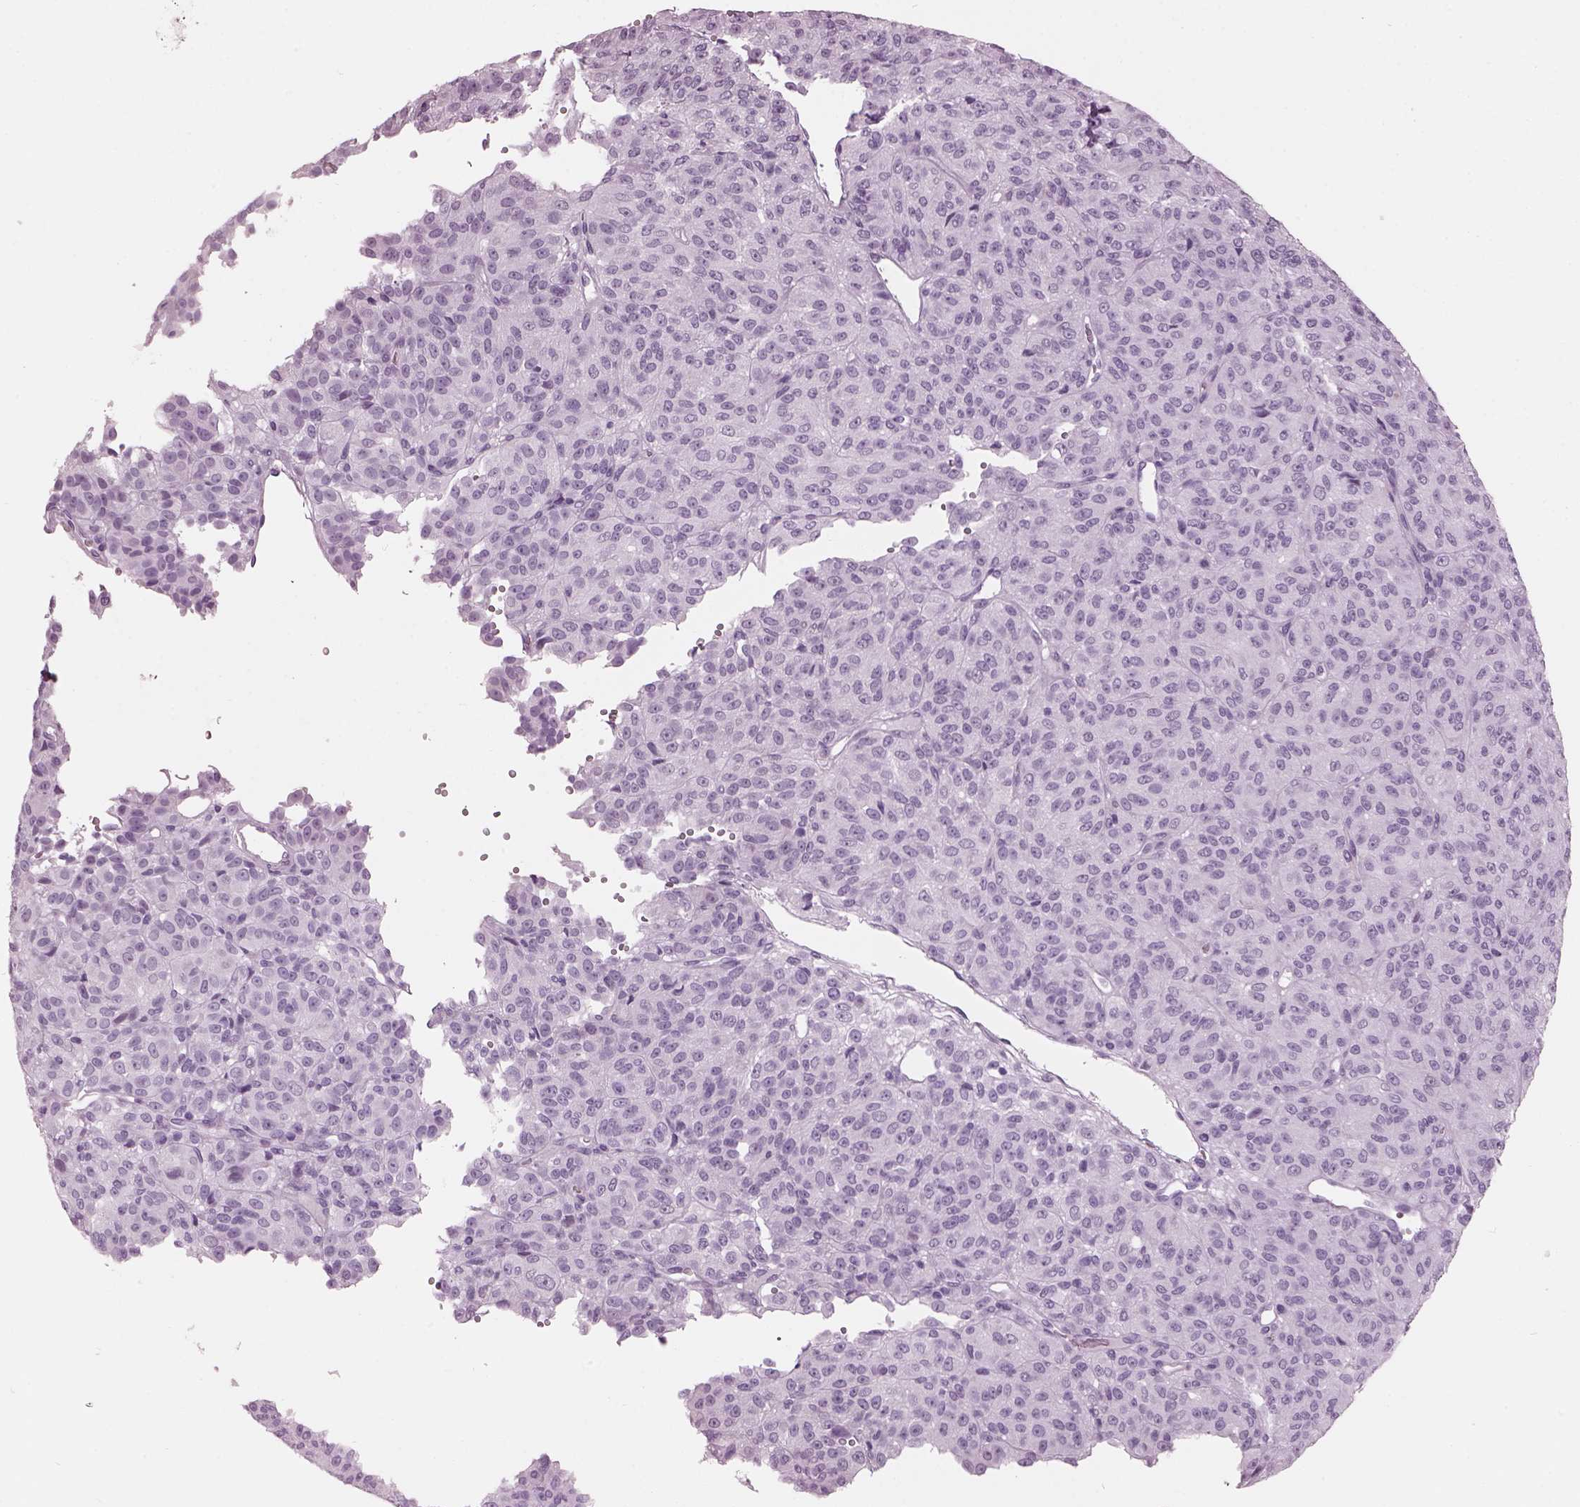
{"staining": {"intensity": "negative", "quantity": "none", "location": "none"}, "tissue": "melanoma", "cell_type": "Tumor cells", "image_type": "cancer", "snomed": [{"axis": "morphology", "description": "Malignant melanoma, Metastatic site"}, {"axis": "topography", "description": "Brain"}], "caption": "High magnification brightfield microscopy of melanoma stained with DAB (3,3'-diaminobenzidine) (brown) and counterstained with hematoxylin (blue): tumor cells show no significant staining. Nuclei are stained in blue.", "gene": "HYDIN", "patient": {"sex": "female", "age": 56}}